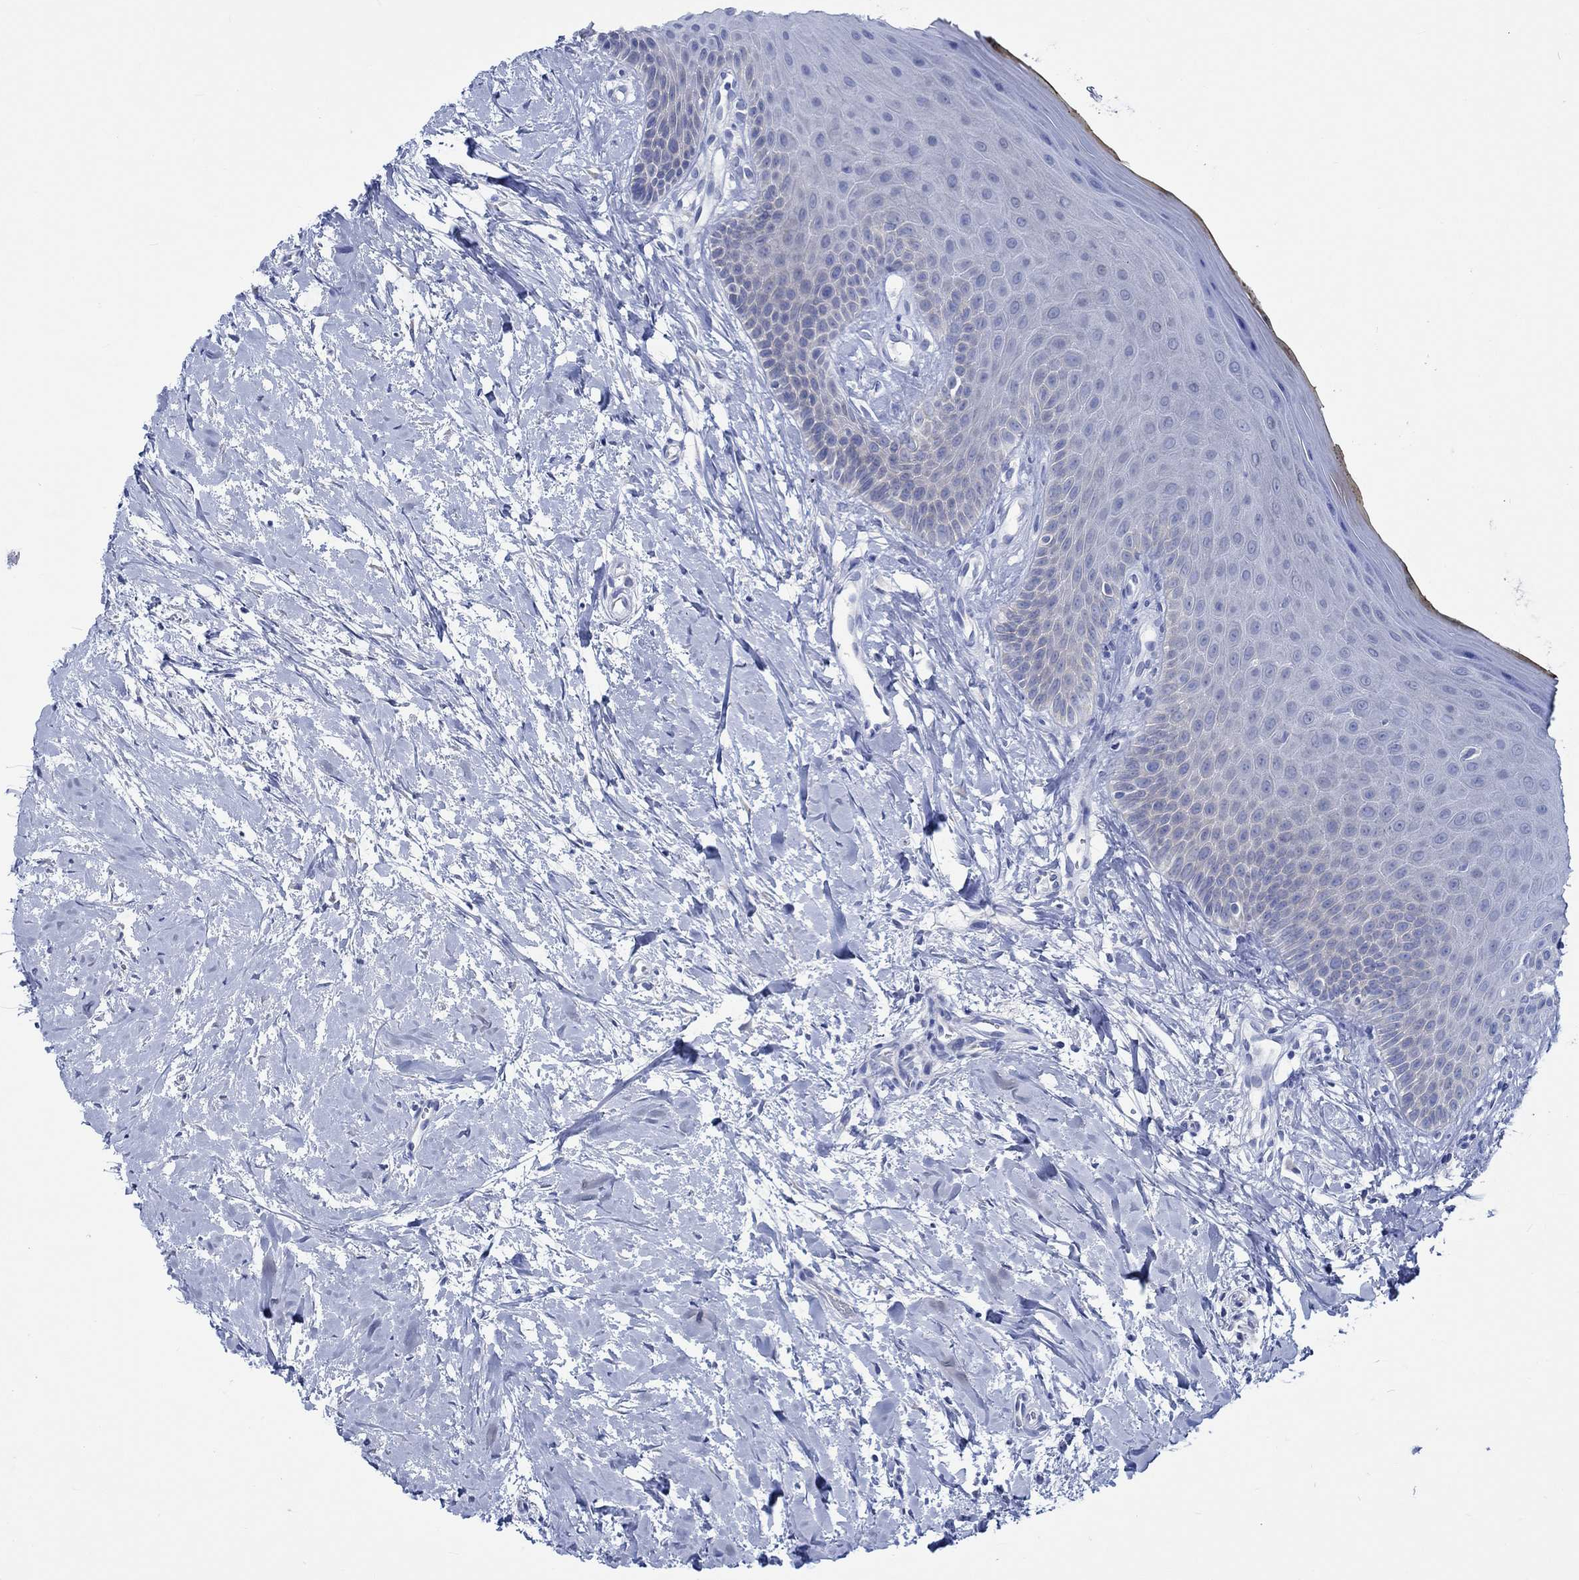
{"staining": {"intensity": "negative", "quantity": "none", "location": "none"}, "tissue": "oral mucosa", "cell_type": "Squamous epithelial cells", "image_type": "normal", "snomed": [{"axis": "morphology", "description": "Normal tissue, NOS"}, {"axis": "topography", "description": "Oral tissue"}], "caption": "High power microscopy histopathology image of an immunohistochemistry (IHC) photomicrograph of normal oral mucosa, revealing no significant staining in squamous epithelial cells.", "gene": "PTPRN2", "patient": {"sex": "female", "age": 43}}